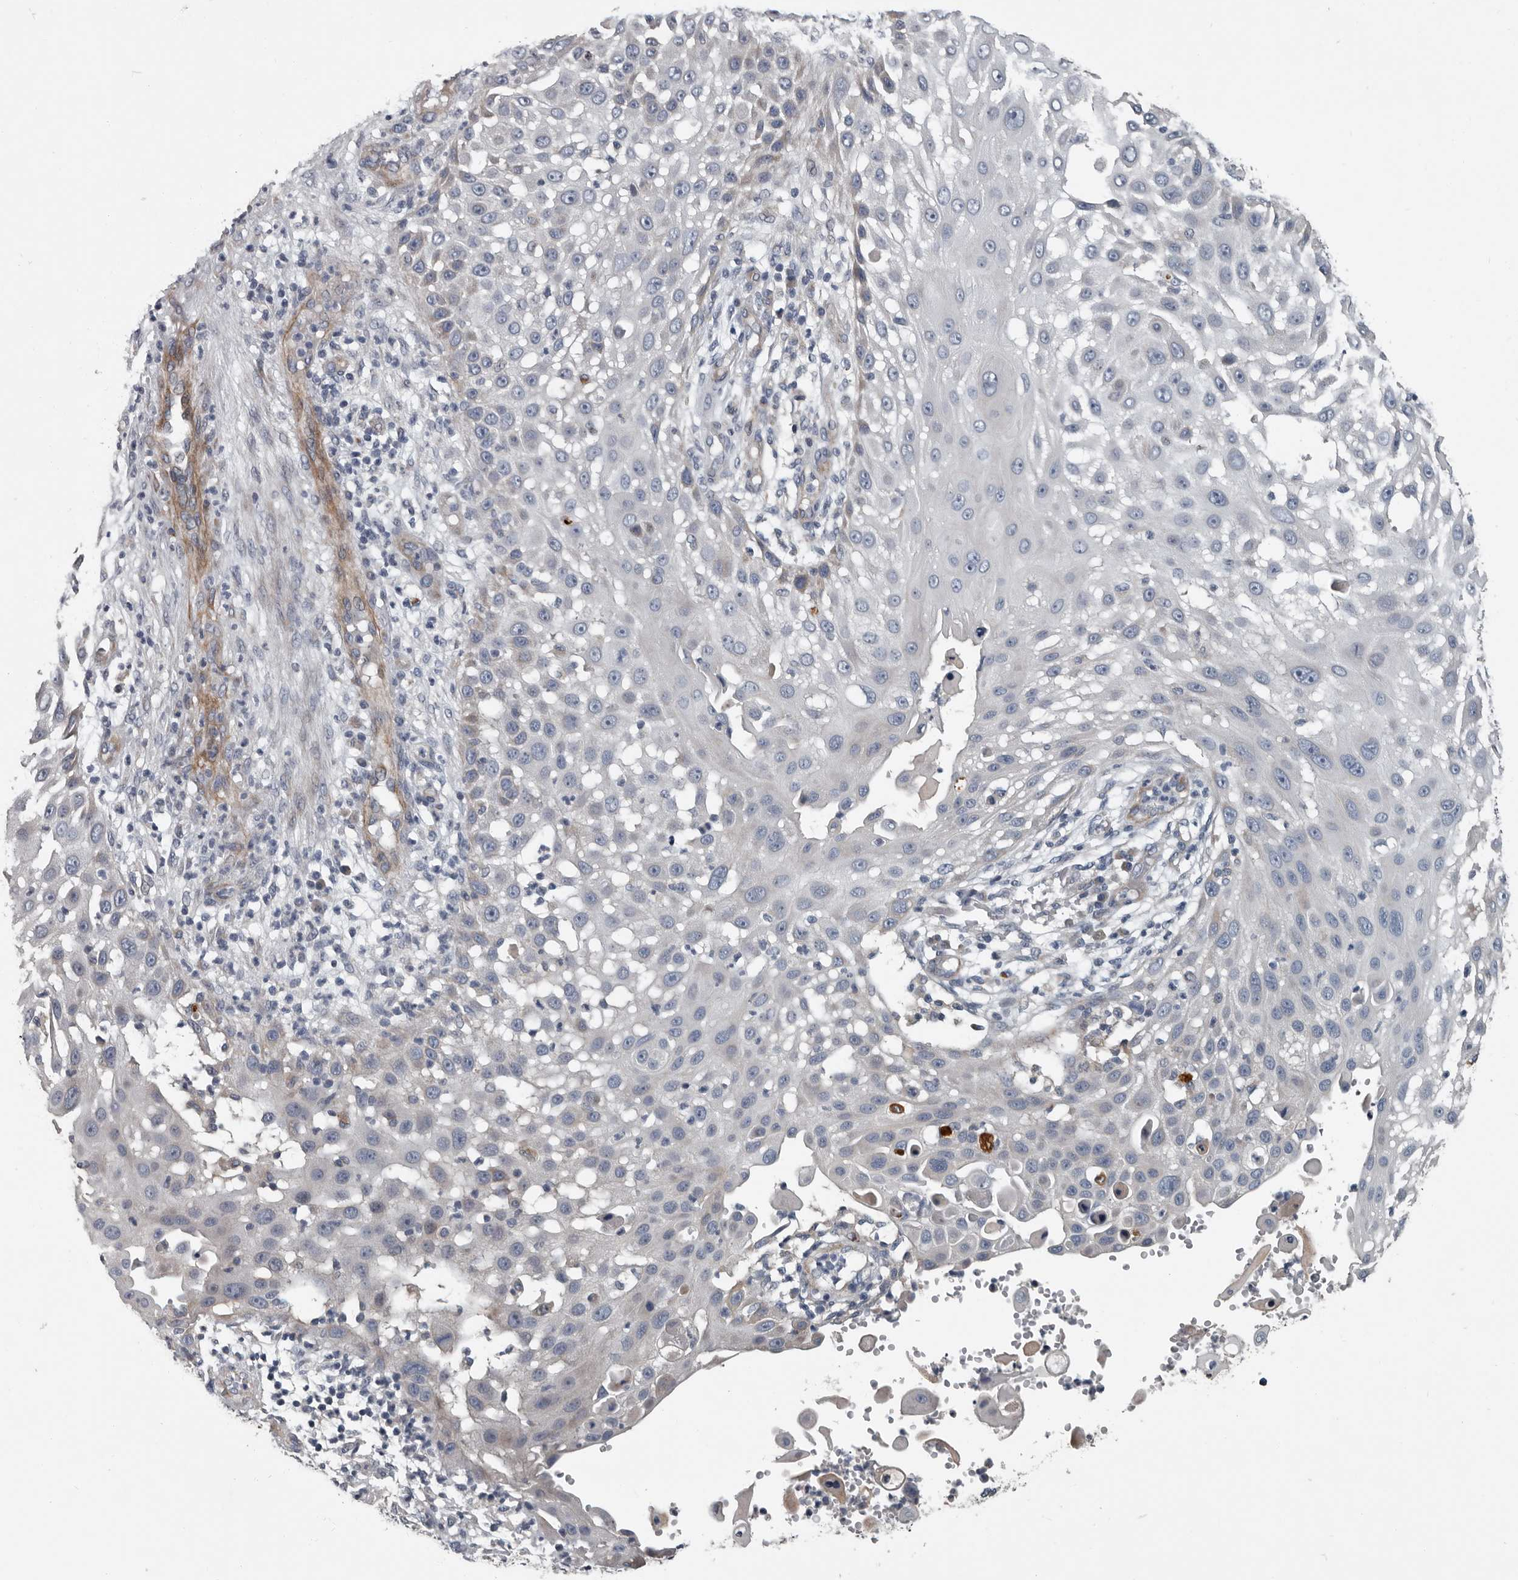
{"staining": {"intensity": "negative", "quantity": "none", "location": "none"}, "tissue": "skin cancer", "cell_type": "Tumor cells", "image_type": "cancer", "snomed": [{"axis": "morphology", "description": "Squamous cell carcinoma, NOS"}, {"axis": "topography", "description": "Skin"}], "caption": "Immunohistochemistry (IHC) photomicrograph of skin squamous cell carcinoma stained for a protein (brown), which exhibits no expression in tumor cells. The staining was performed using DAB to visualize the protein expression in brown, while the nuclei were stained in blue with hematoxylin (Magnification: 20x).", "gene": "DPY19L4", "patient": {"sex": "female", "age": 44}}